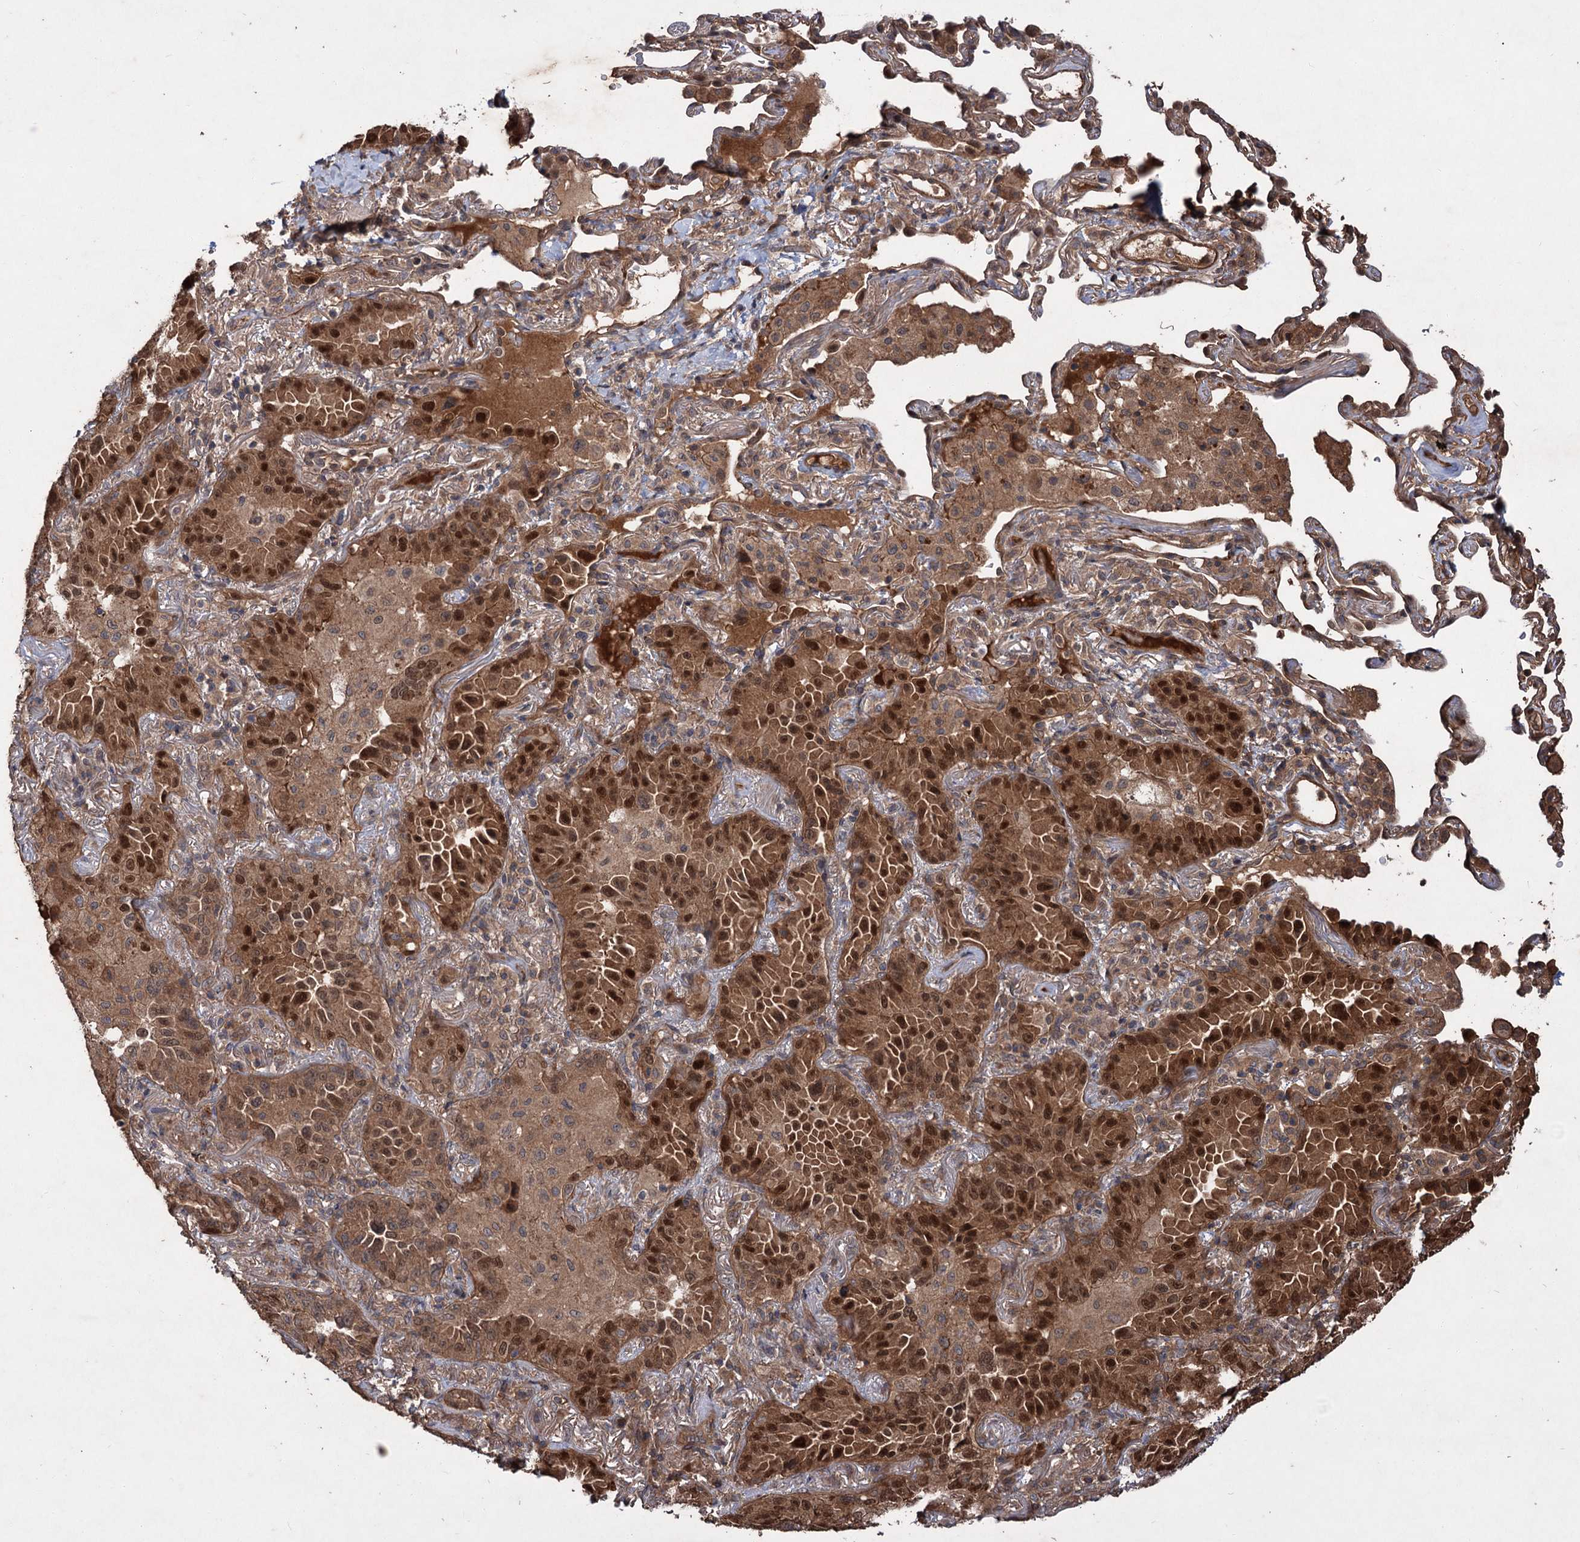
{"staining": {"intensity": "strong", "quantity": ">75%", "location": "cytoplasmic/membranous,nuclear"}, "tissue": "lung cancer", "cell_type": "Tumor cells", "image_type": "cancer", "snomed": [{"axis": "morphology", "description": "Adenocarcinoma, NOS"}, {"axis": "topography", "description": "Lung"}], "caption": "Brown immunohistochemical staining in lung cancer demonstrates strong cytoplasmic/membranous and nuclear expression in approximately >75% of tumor cells.", "gene": "ADK", "patient": {"sex": "female", "age": 69}}